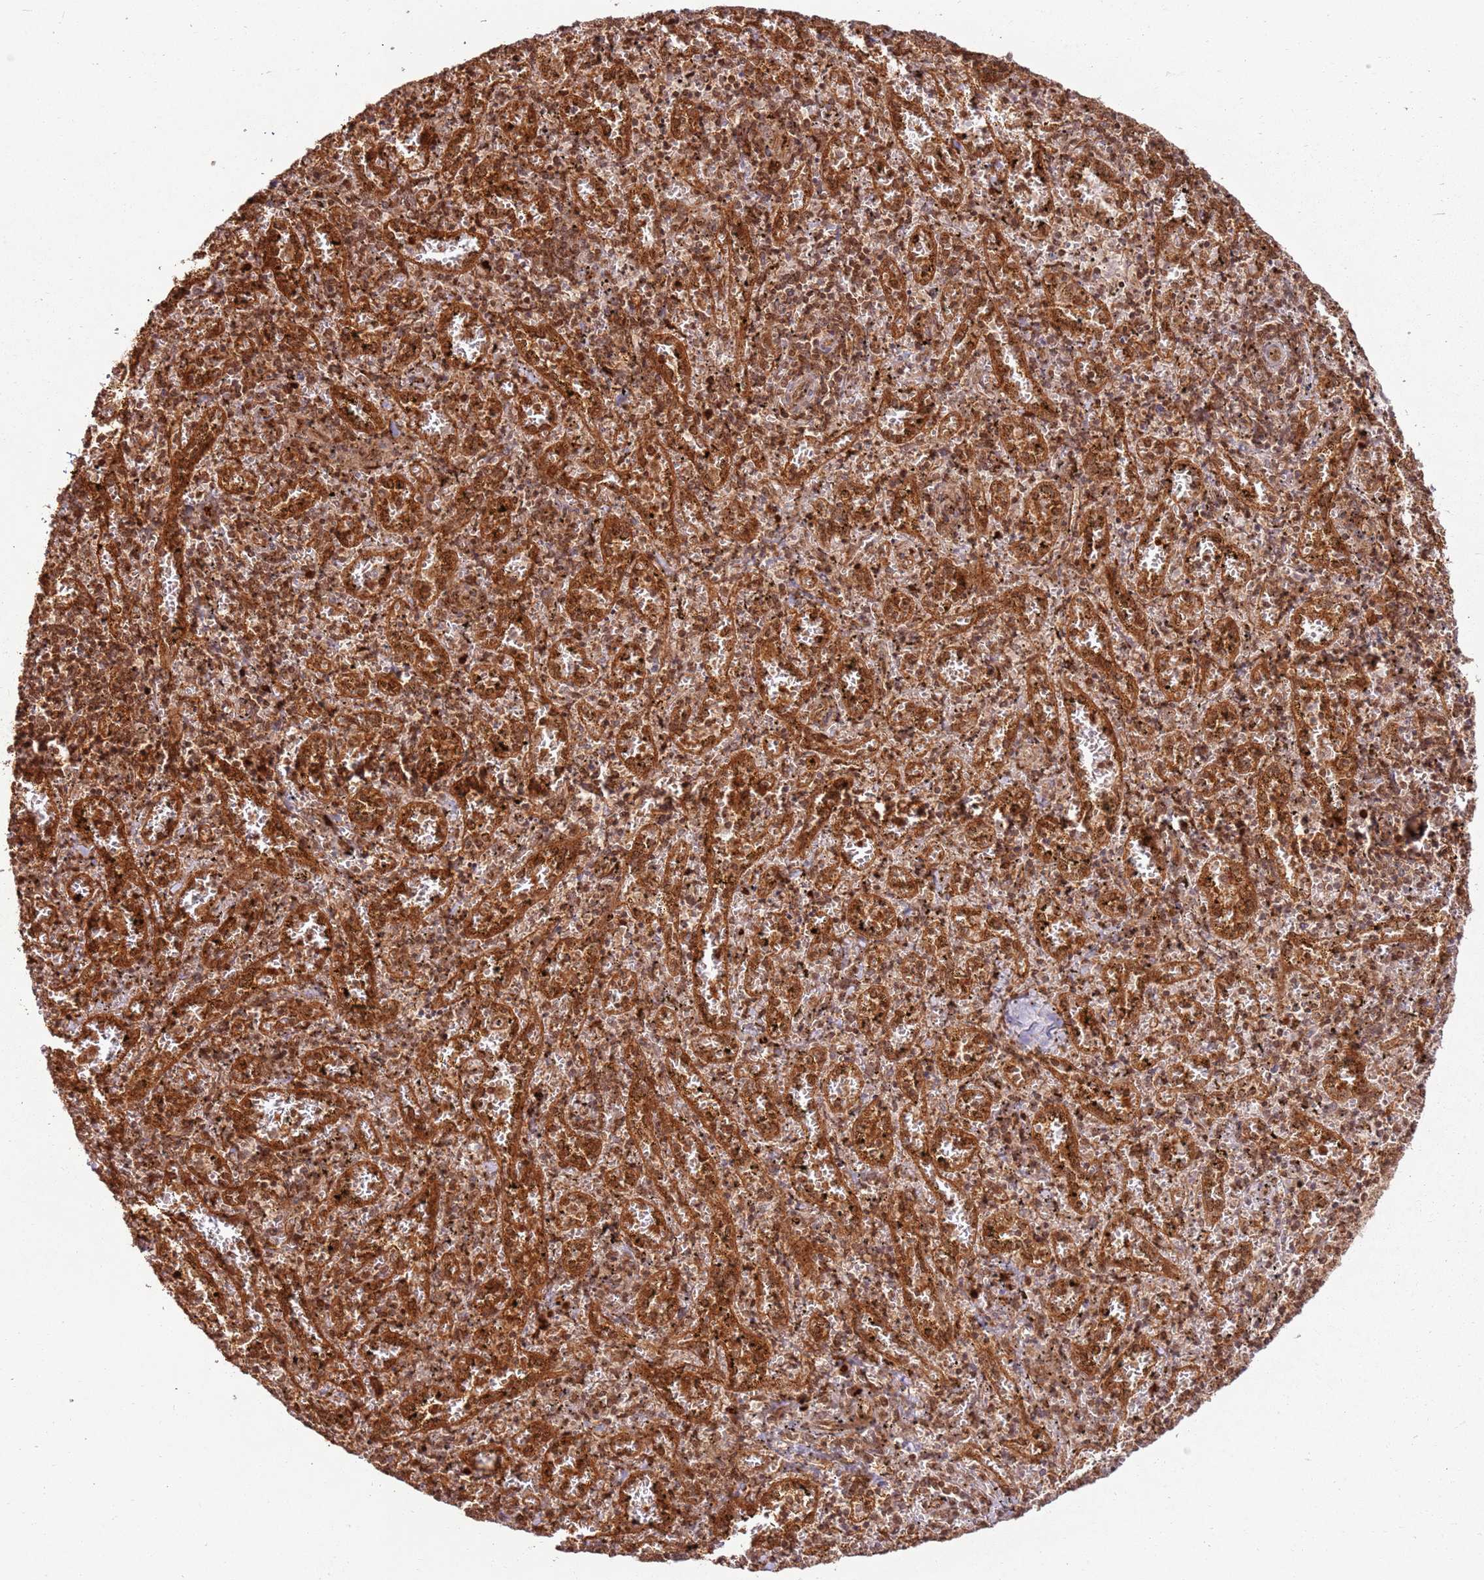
{"staining": {"intensity": "moderate", "quantity": "25%-75%", "location": "cytoplasmic/membranous,nuclear"}, "tissue": "spleen", "cell_type": "Cells in red pulp", "image_type": "normal", "snomed": [{"axis": "morphology", "description": "Normal tissue, NOS"}, {"axis": "topography", "description": "Spleen"}], "caption": "A micrograph of spleen stained for a protein shows moderate cytoplasmic/membranous,nuclear brown staining in cells in red pulp.", "gene": "TBC1D13", "patient": {"sex": "male", "age": 11}}